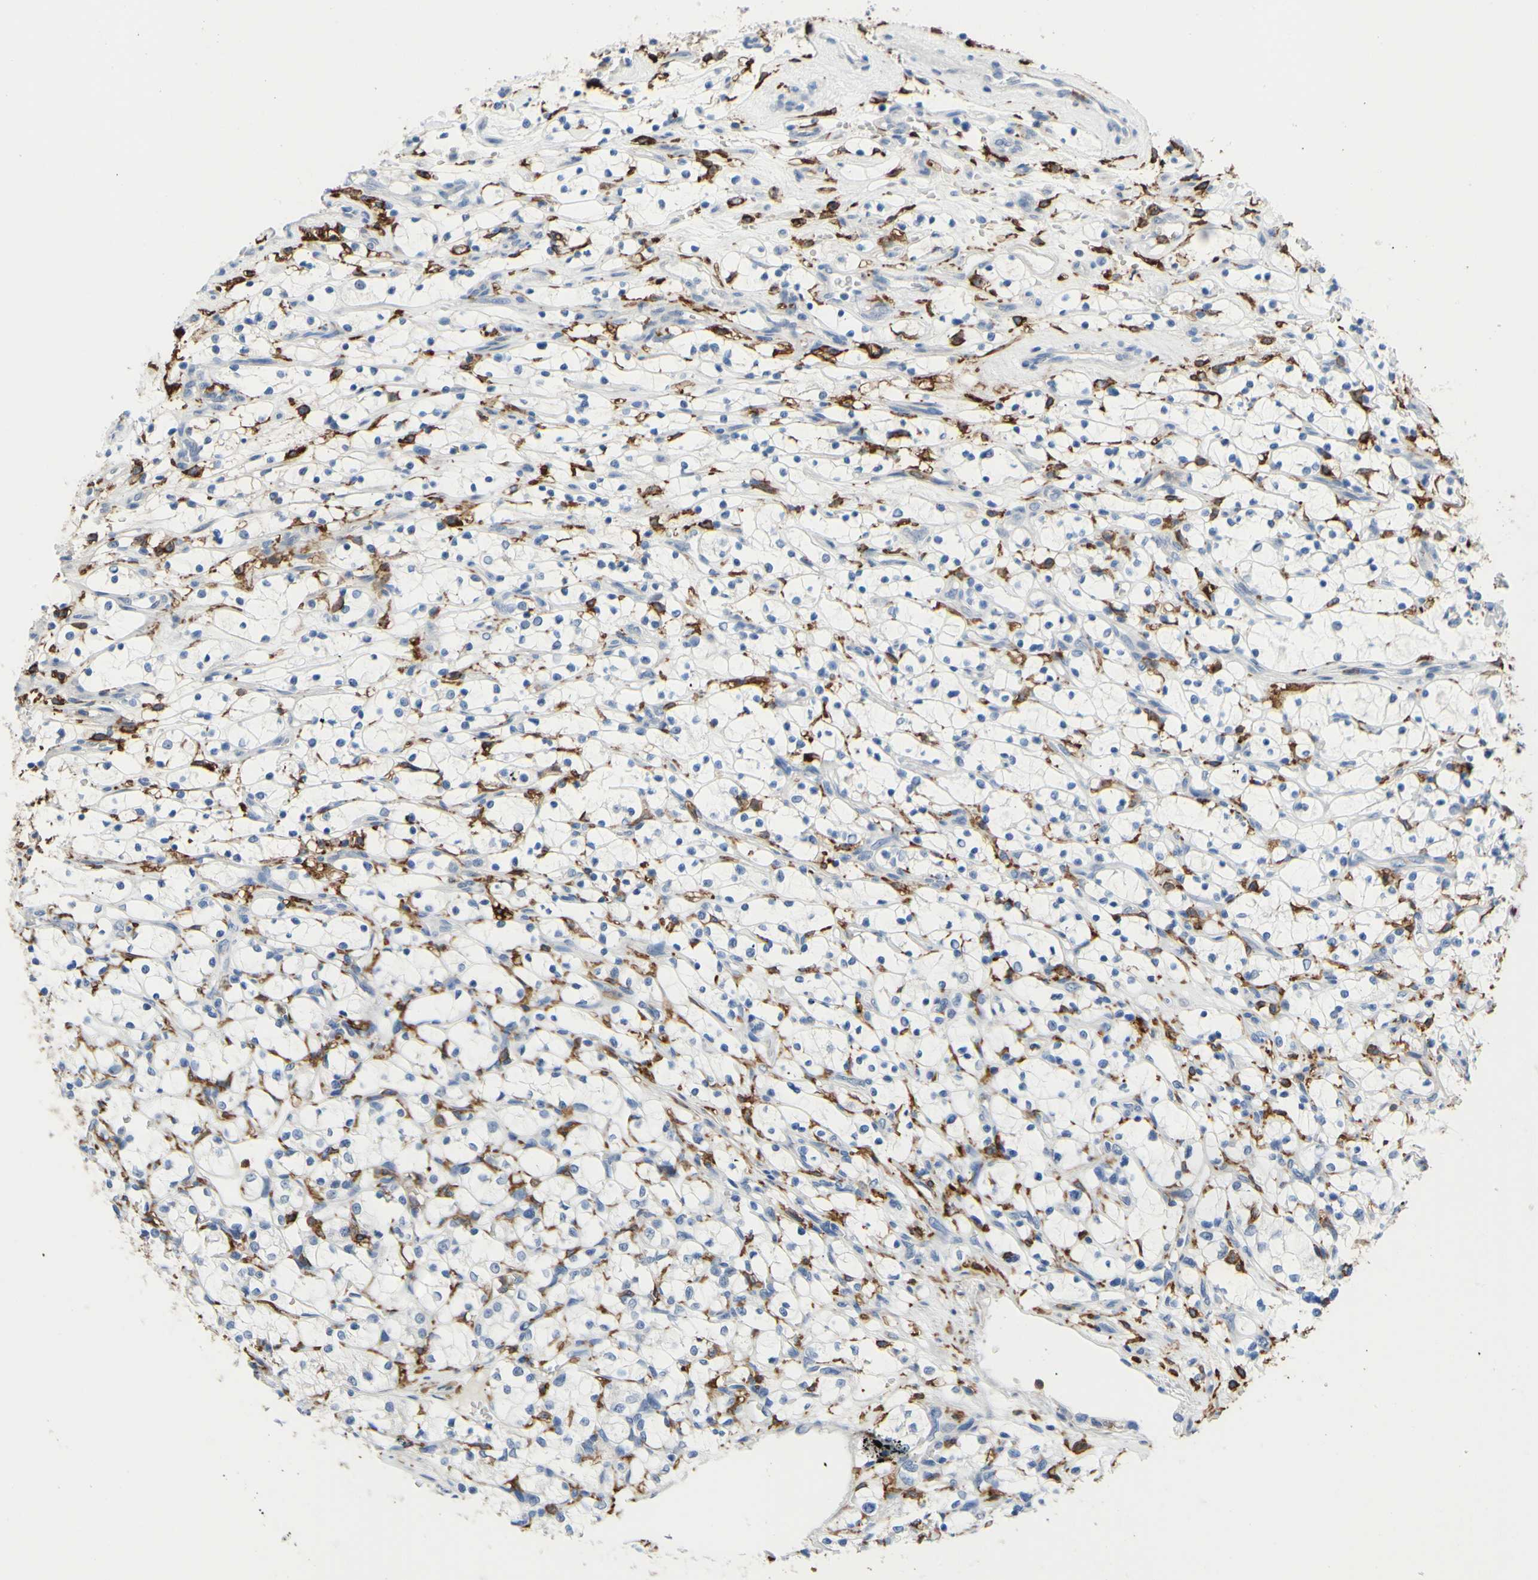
{"staining": {"intensity": "negative", "quantity": "none", "location": "none"}, "tissue": "renal cancer", "cell_type": "Tumor cells", "image_type": "cancer", "snomed": [{"axis": "morphology", "description": "Adenocarcinoma, NOS"}, {"axis": "topography", "description": "Kidney"}], "caption": "IHC image of adenocarcinoma (renal) stained for a protein (brown), which displays no staining in tumor cells.", "gene": "FCGR2A", "patient": {"sex": "female", "age": 69}}